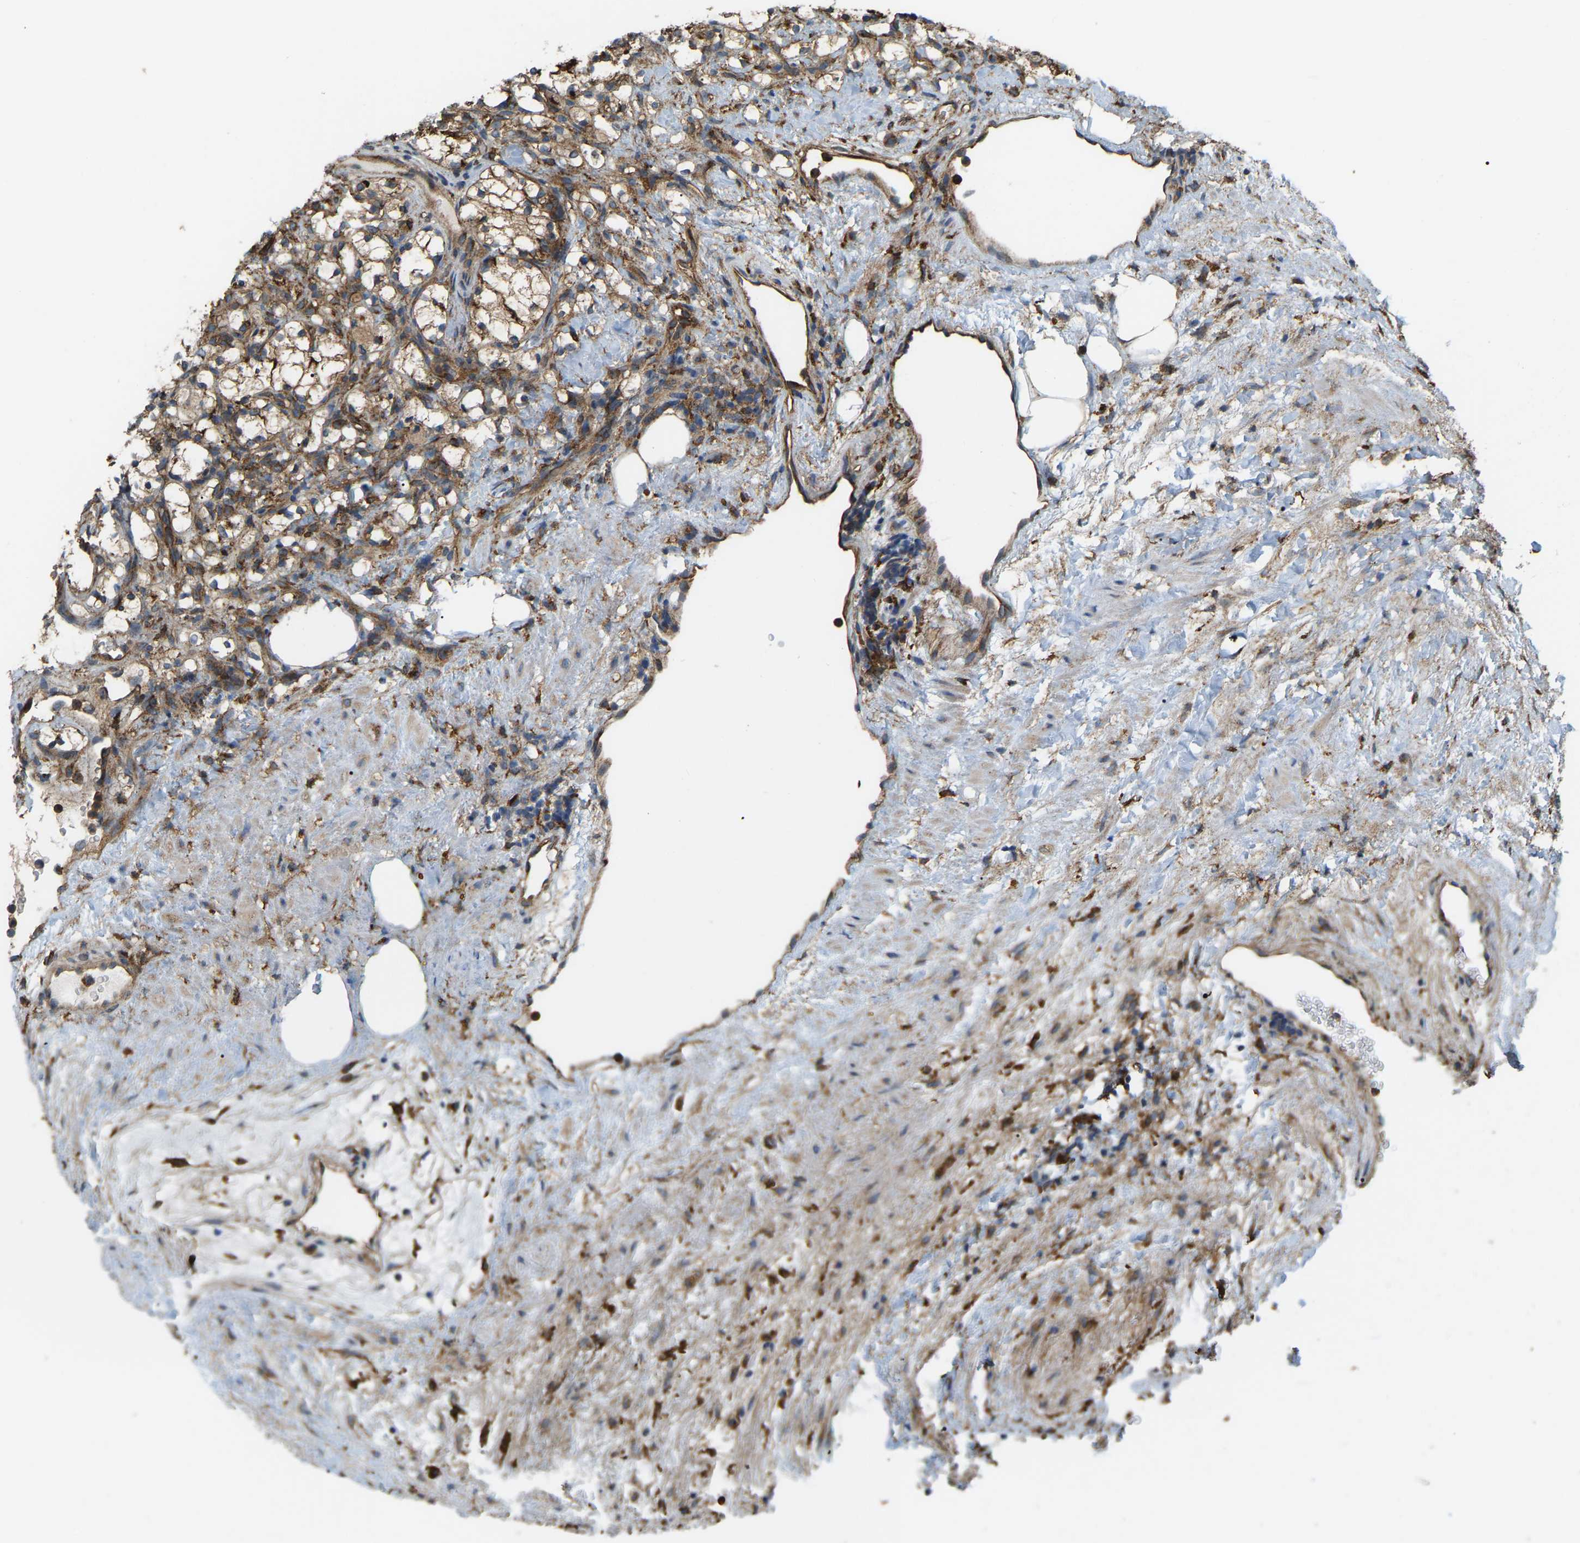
{"staining": {"intensity": "moderate", "quantity": ">75%", "location": "cytoplasmic/membranous"}, "tissue": "renal cancer", "cell_type": "Tumor cells", "image_type": "cancer", "snomed": [{"axis": "morphology", "description": "Adenocarcinoma, NOS"}, {"axis": "topography", "description": "Kidney"}], "caption": "Adenocarcinoma (renal) stained with DAB IHC shows medium levels of moderate cytoplasmic/membranous positivity in approximately >75% of tumor cells.", "gene": "PICALM", "patient": {"sex": "female", "age": 69}}